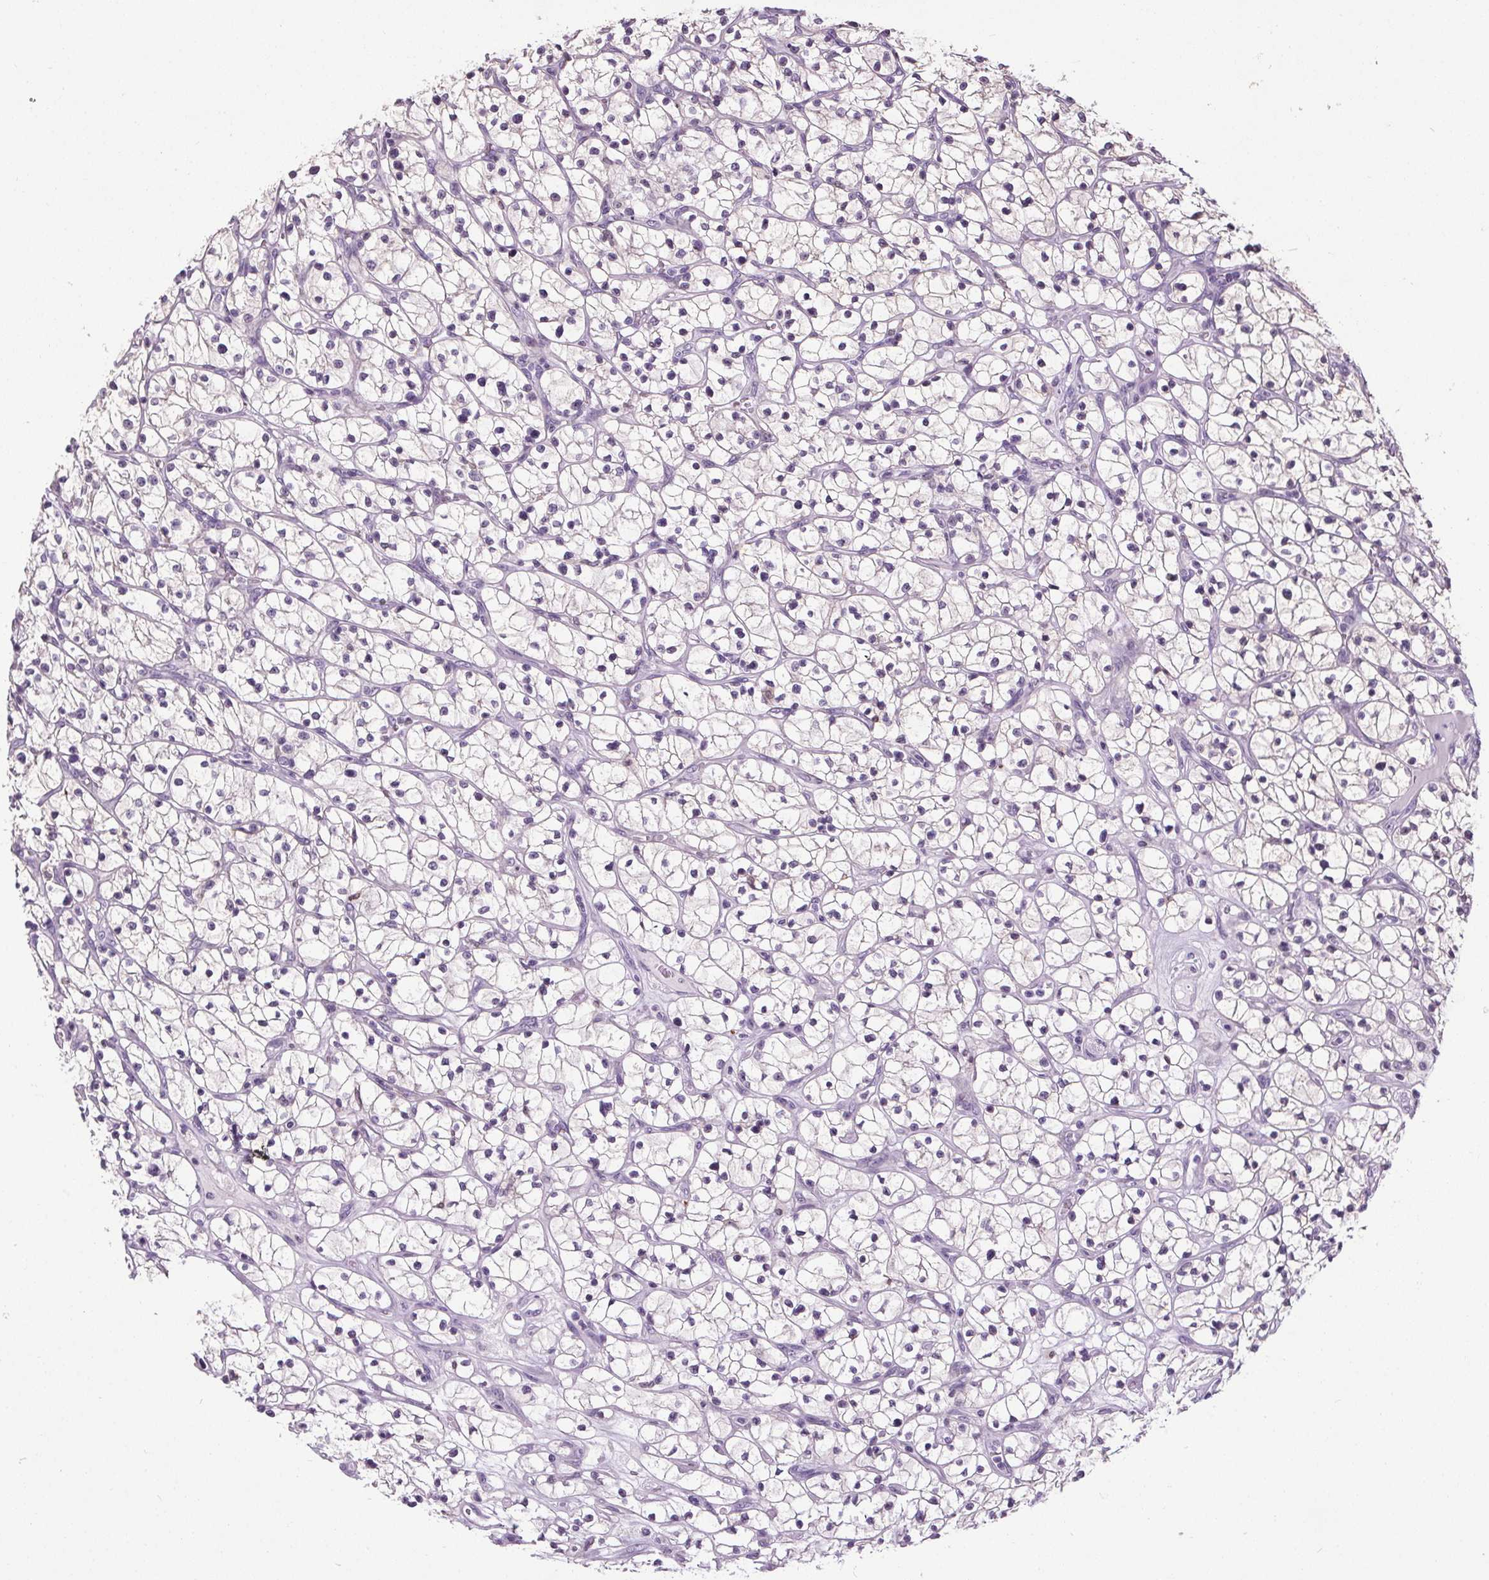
{"staining": {"intensity": "negative", "quantity": "none", "location": "none"}, "tissue": "renal cancer", "cell_type": "Tumor cells", "image_type": "cancer", "snomed": [{"axis": "morphology", "description": "Adenocarcinoma, NOS"}, {"axis": "topography", "description": "Kidney"}], "caption": "Immunohistochemical staining of human renal cancer (adenocarcinoma) displays no significant positivity in tumor cells. The staining was performed using DAB to visualize the protein expression in brown, while the nuclei were stained in blue with hematoxylin (Magnification: 20x).", "gene": "TMEM240", "patient": {"sex": "female", "age": 64}}